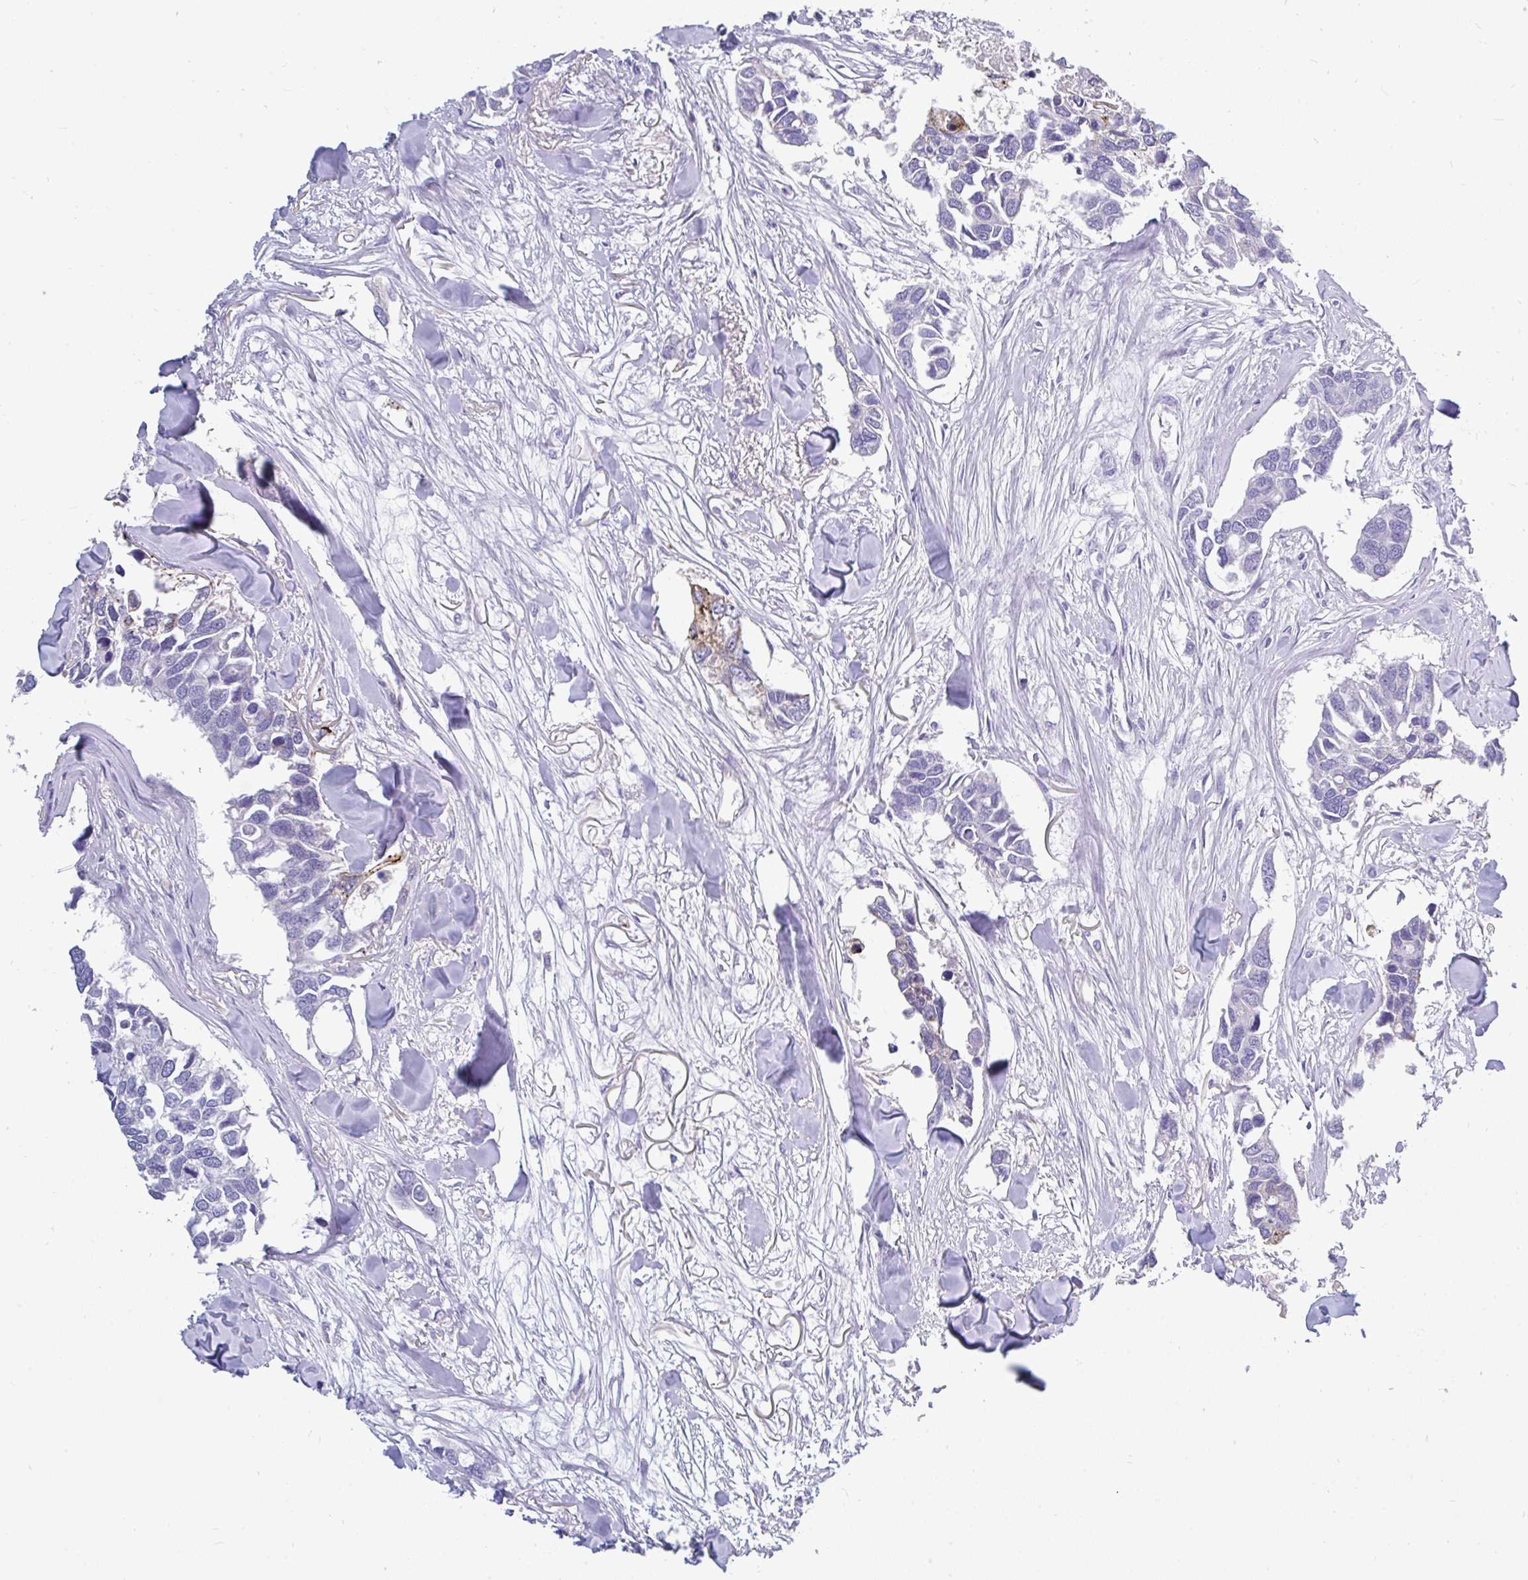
{"staining": {"intensity": "moderate", "quantity": "<25%", "location": "cytoplasmic/membranous"}, "tissue": "breast cancer", "cell_type": "Tumor cells", "image_type": "cancer", "snomed": [{"axis": "morphology", "description": "Duct carcinoma"}, {"axis": "topography", "description": "Breast"}], "caption": "Immunohistochemistry of breast invasive ductal carcinoma shows low levels of moderate cytoplasmic/membranous positivity in about <25% of tumor cells. Using DAB (brown) and hematoxylin (blue) stains, captured at high magnification using brightfield microscopy.", "gene": "INTS5", "patient": {"sex": "female", "age": 83}}